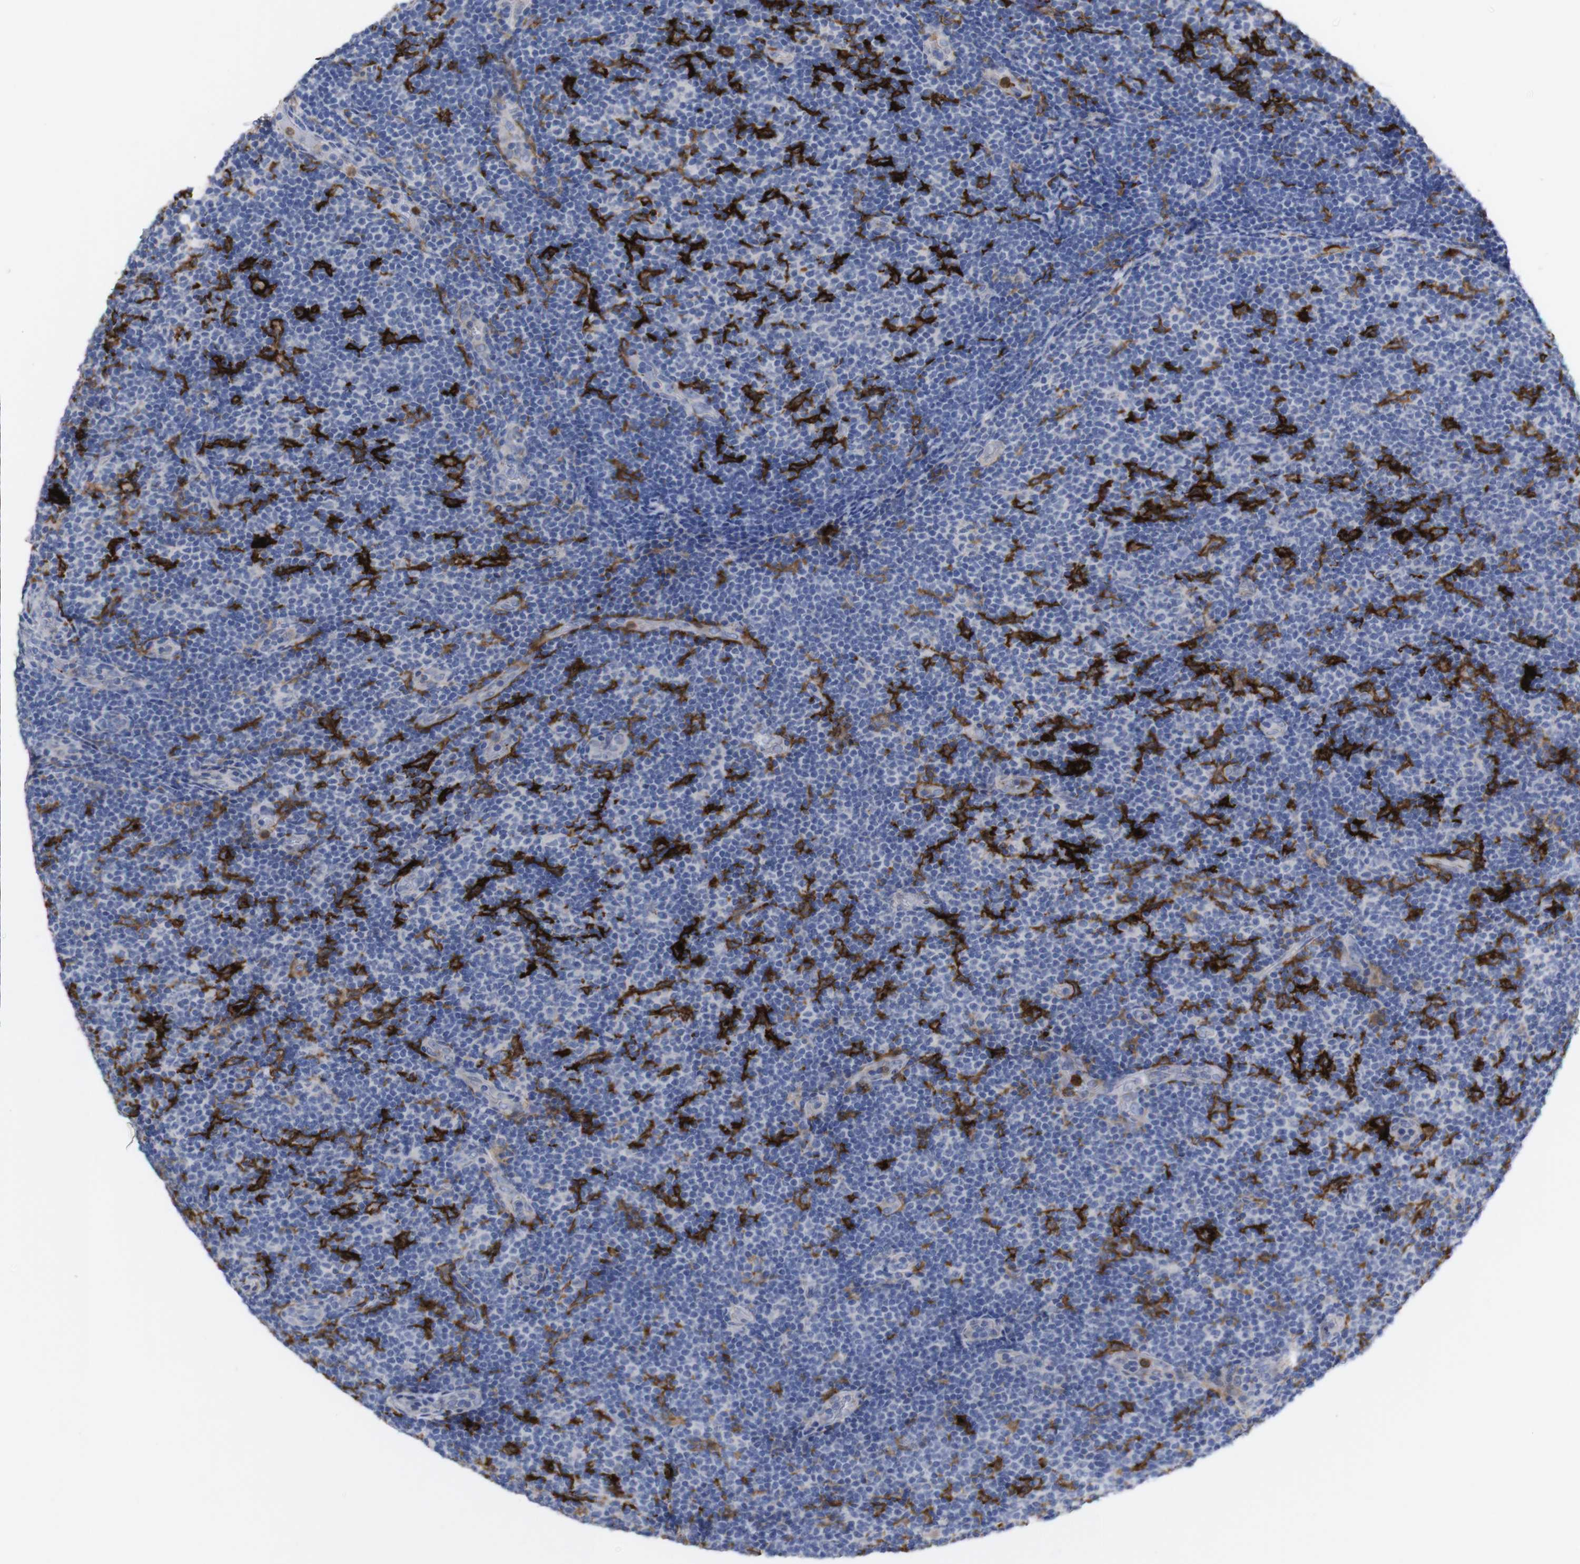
{"staining": {"intensity": "negative", "quantity": "none", "location": "none"}, "tissue": "lymphoma", "cell_type": "Tumor cells", "image_type": "cancer", "snomed": [{"axis": "morphology", "description": "Malignant lymphoma, non-Hodgkin's type, Low grade"}, {"axis": "topography", "description": "Lymph node"}], "caption": "DAB (3,3'-diaminobenzidine) immunohistochemical staining of lymphoma displays no significant expression in tumor cells.", "gene": "C5AR1", "patient": {"sex": "male", "age": 83}}